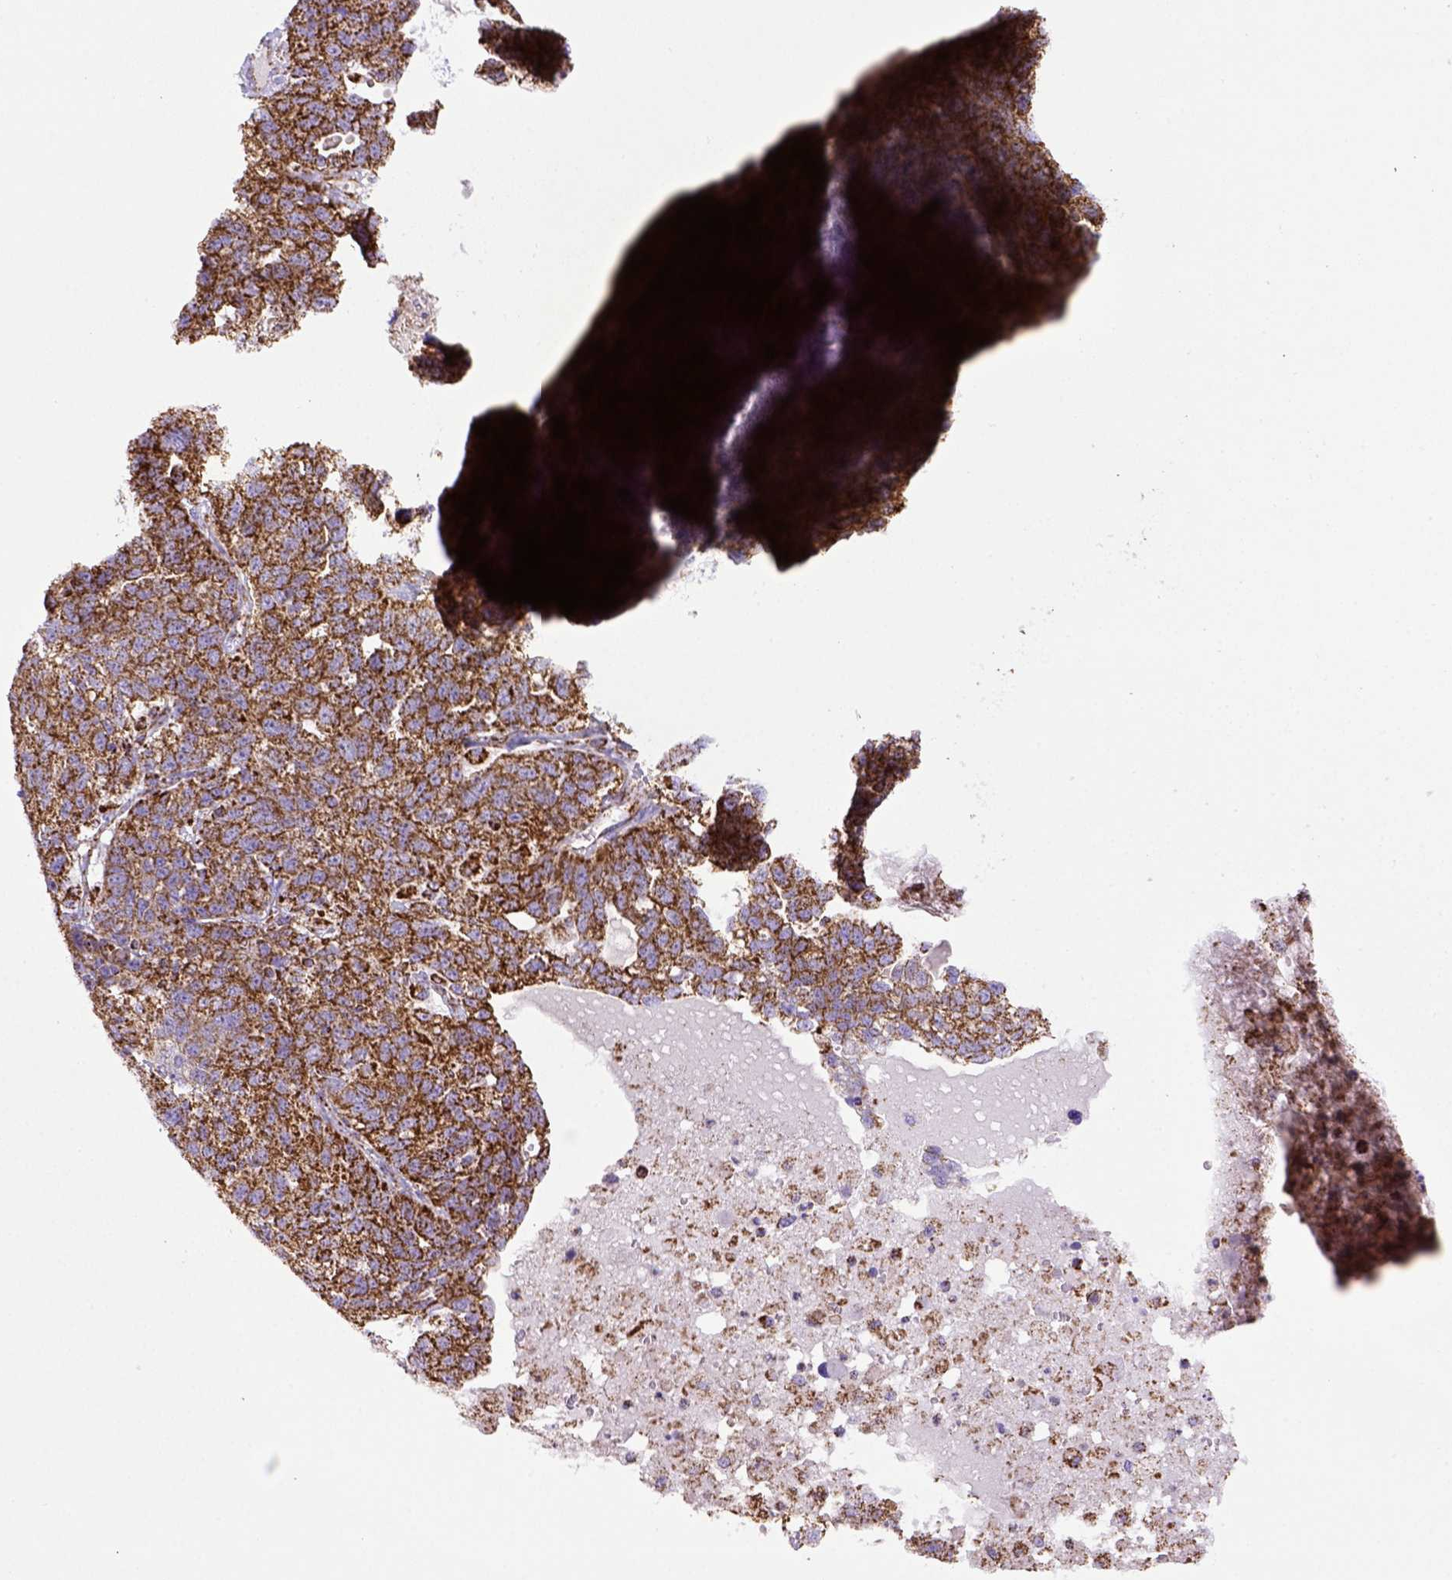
{"staining": {"intensity": "moderate", "quantity": ">75%", "location": "cytoplasmic/membranous"}, "tissue": "ovarian cancer", "cell_type": "Tumor cells", "image_type": "cancer", "snomed": [{"axis": "morphology", "description": "Cystadenocarcinoma, serous, NOS"}, {"axis": "topography", "description": "Ovary"}], "caption": "A histopathology image of human serous cystadenocarcinoma (ovarian) stained for a protein shows moderate cytoplasmic/membranous brown staining in tumor cells. The staining is performed using DAB brown chromogen to label protein expression. The nuclei are counter-stained blue using hematoxylin.", "gene": "MT-CO1", "patient": {"sex": "female", "age": 71}}